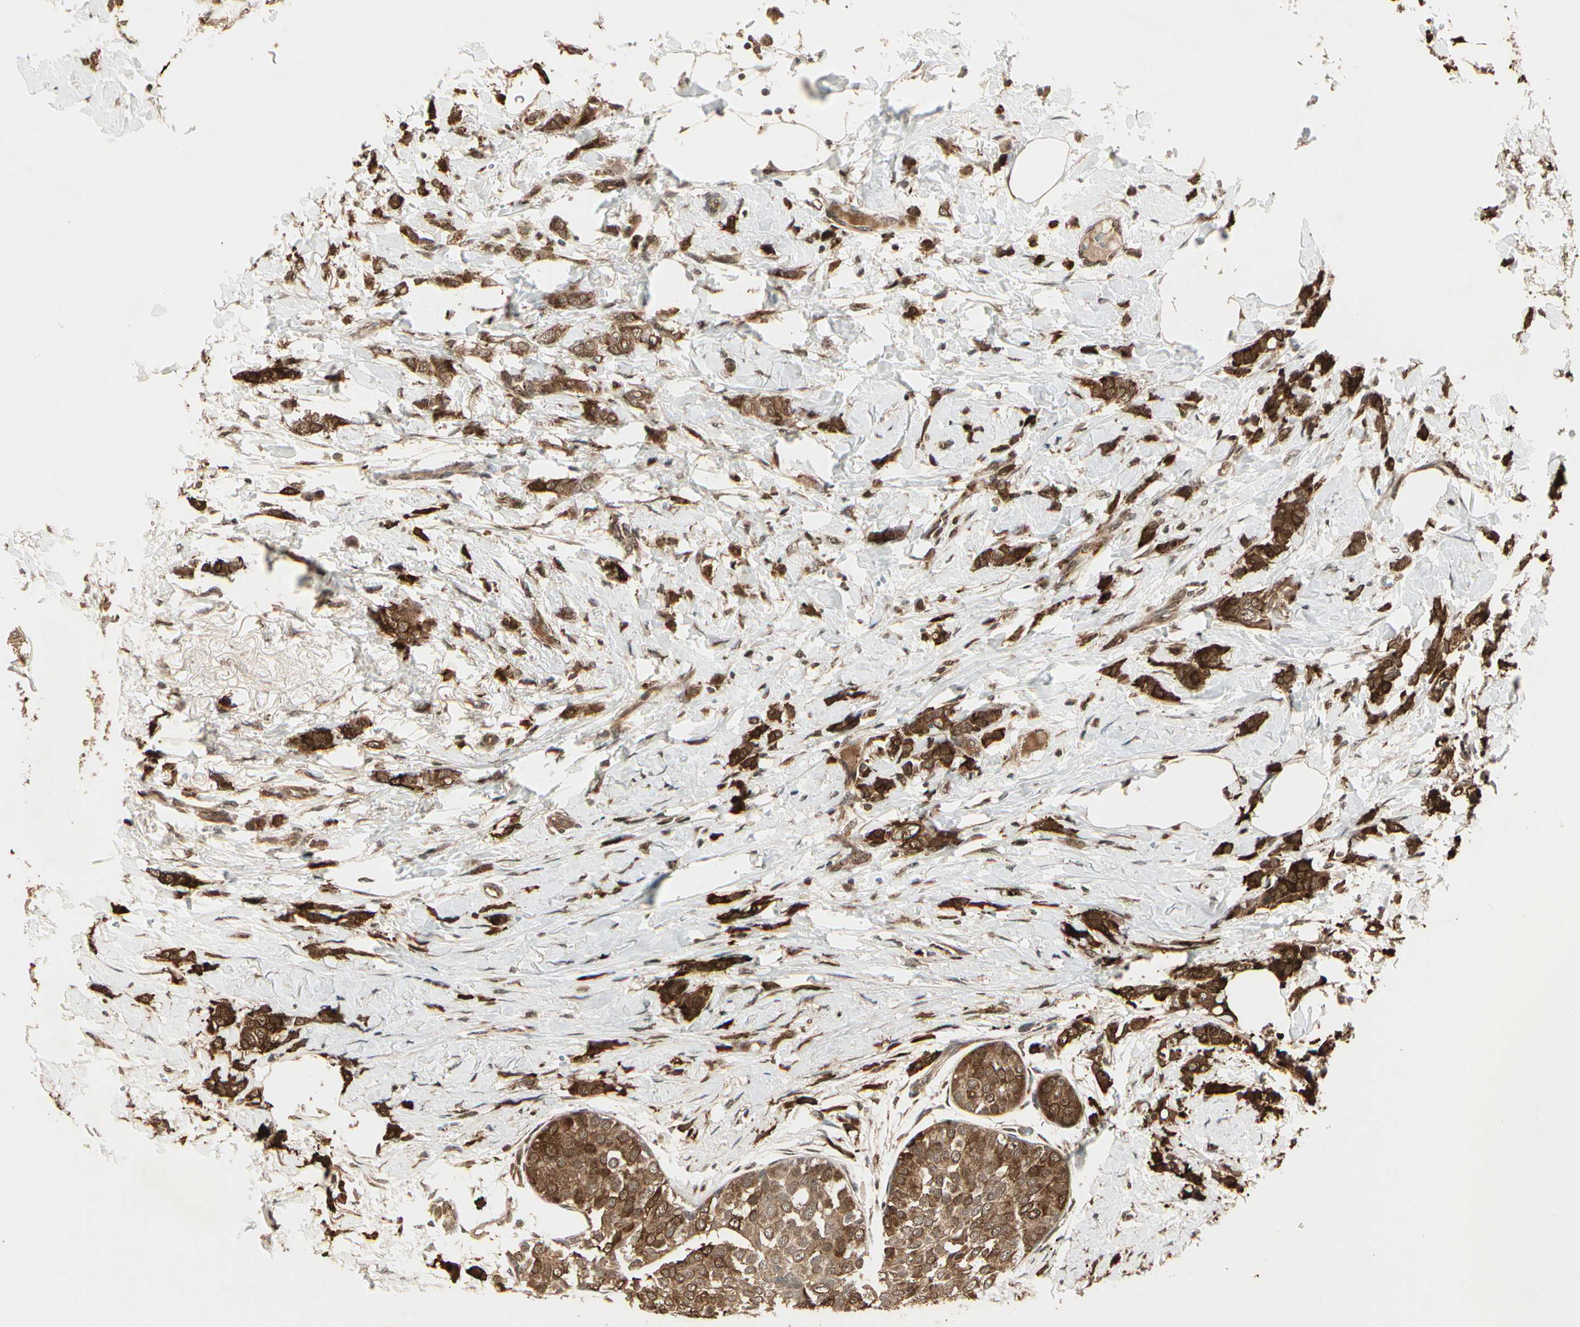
{"staining": {"intensity": "strong", "quantity": ">75%", "location": "cytoplasmic/membranous"}, "tissue": "breast cancer", "cell_type": "Tumor cells", "image_type": "cancer", "snomed": [{"axis": "morphology", "description": "Lobular carcinoma, in situ"}, {"axis": "morphology", "description": "Lobular carcinoma"}, {"axis": "topography", "description": "Breast"}], "caption": "IHC (DAB (3,3'-diaminobenzidine)) staining of breast lobular carcinoma exhibits strong cytoplasmic/membranous protein expression in about >75% of tumor cells.", "gene": "GLUL", "patient": {"sex": "female", "age": 41}}